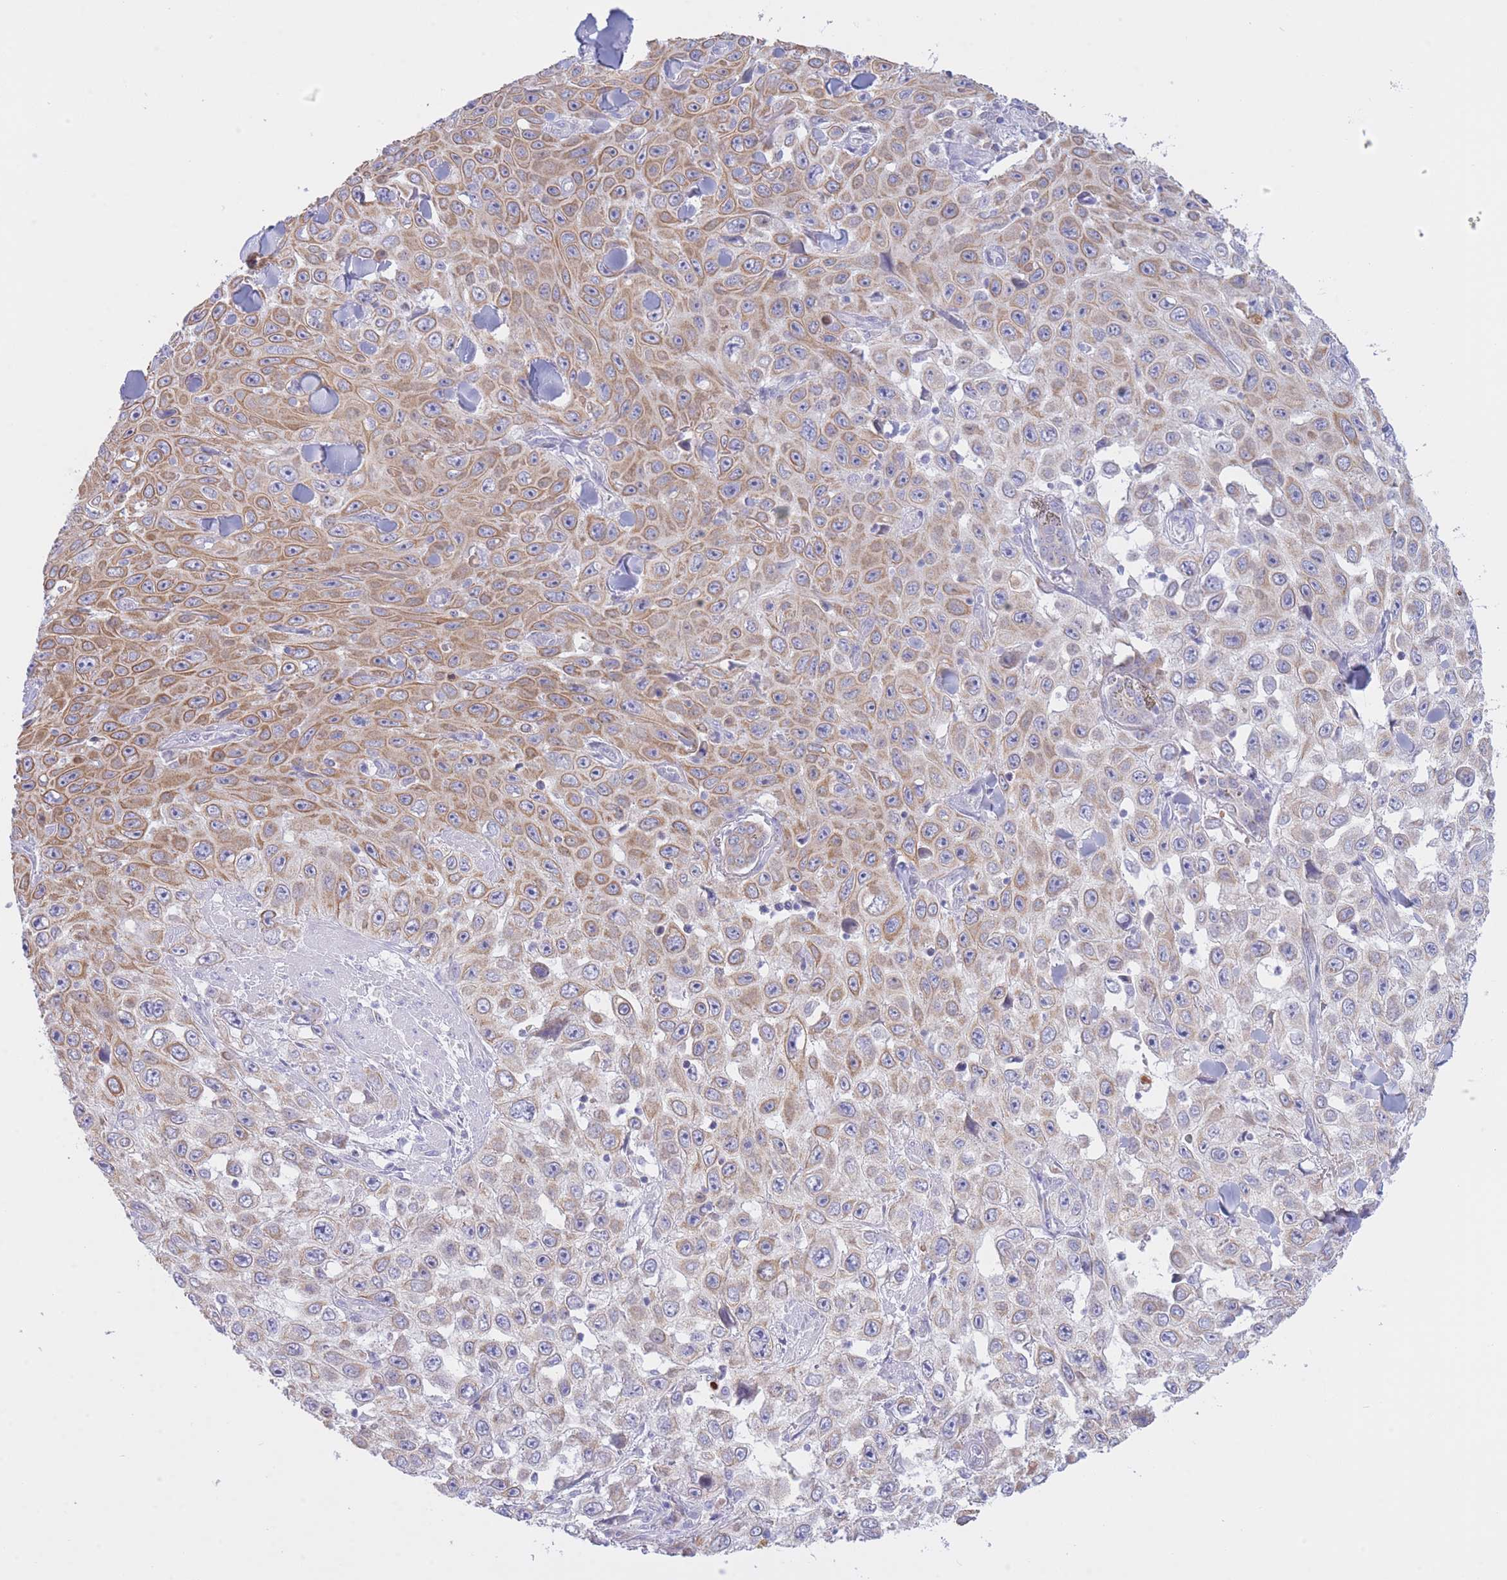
{"staining": {"intensity": "moderate", "quantity": ">75%", "location": "cytoplasmic/membranous"}, "tissue": "skin cancer", "cell_type": "Tumor cells", "image_type": "cancer", "snomed": [{"axis": "morphology", "description": "Squamous cell carcinoma, NOS"}, {"axis": "topography", "description": "Skin"}], "caption": "Protein expression analysis of human skin squamous cell carcinoma reveals moderate cytoplasmic/membranous staining in about >75% of tumor cells. Immunohistochemistry stains the protein in brown and the nuclei are stained blue.", "gene": "NANP", "patient": {"sex": "male", "age": 82}}